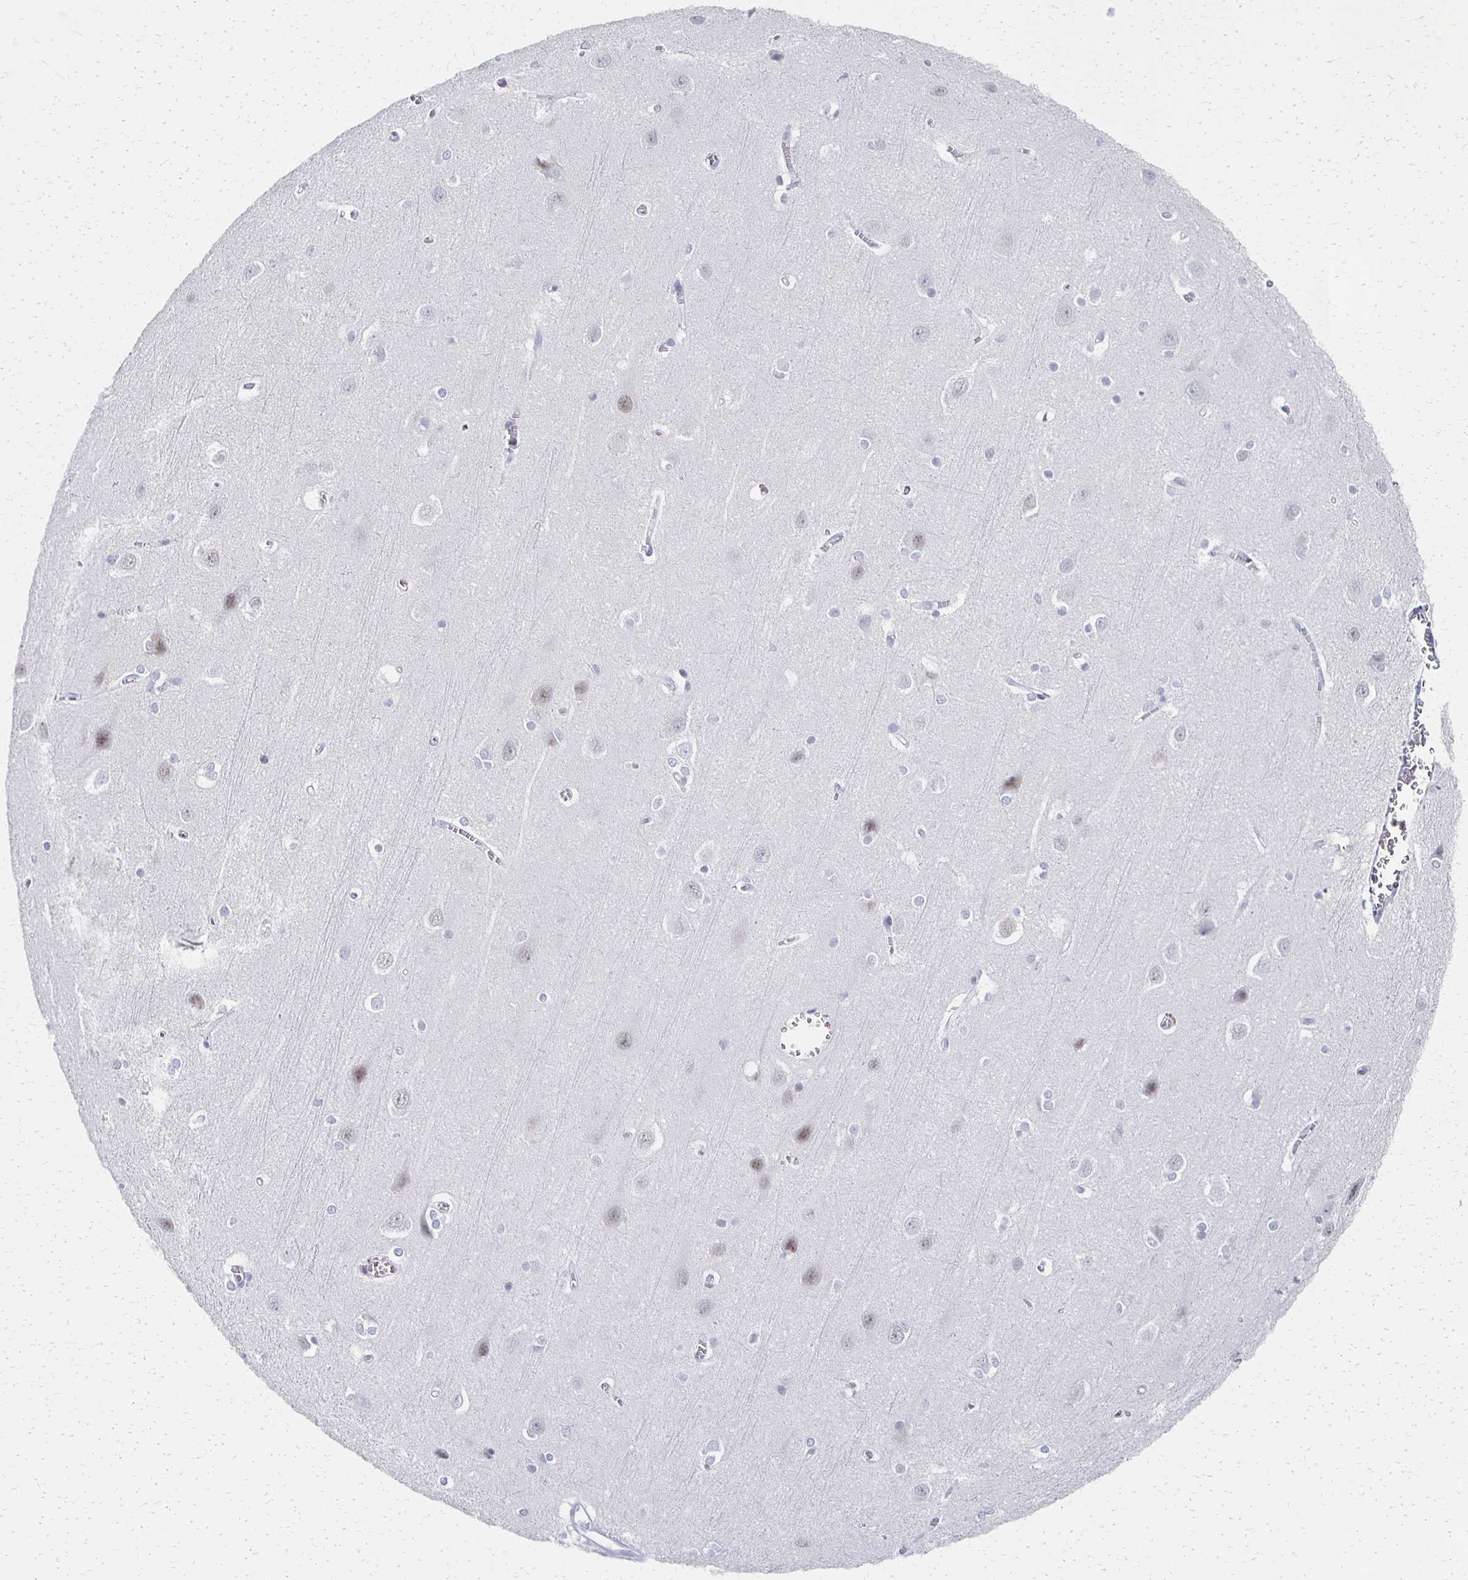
{"staining": {"intensity": "negative", "quantity": "none", "location": "none"}, "tissue": "cerebral cortex", "cell_type": "Endothelial cells", "image_type": "normal", "snomed": [{"axis": "morphology", "description": "Normal tissue, NOS"}, {"axis": "topography", "description": "Cerebral cortex"}], "caption": "Immunohistochemistry (IHC) histopathology image of benign cerebral cortex: cerebral cortex stained with DAB (3,3'-diaminobenzidine) exhibits no significant protein expression in endothelial cells.", "gene": "CXCR2", "patient": {"sex": "male", "age": 37}}